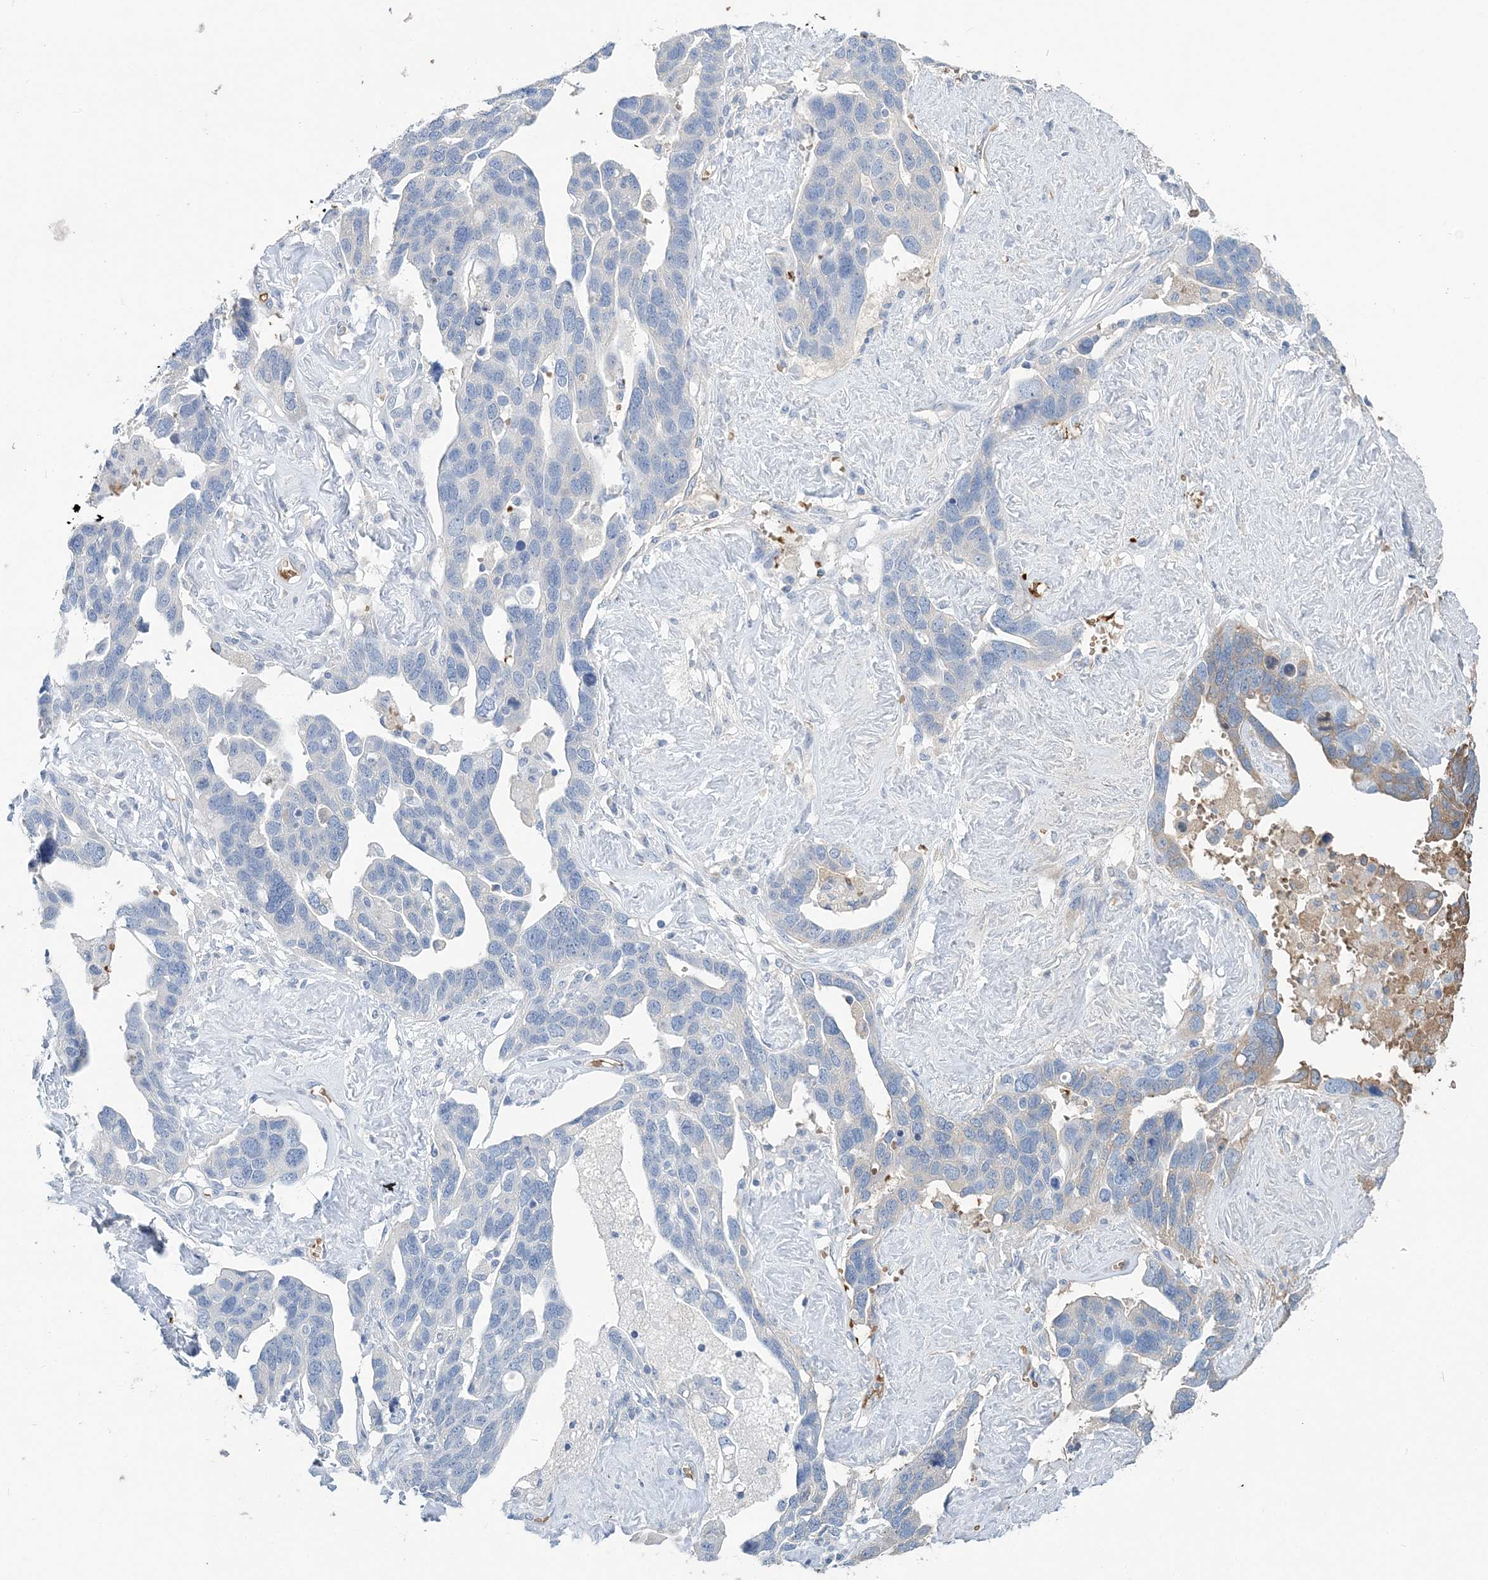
{"staining": {"intensity": "negative", "quantity": "none", "location": "none"}, "tissue": "ovarian cancer", "cell_type": "Tumor cells", "image_type": "cancer", "snomed": [{"axis": "morphology", "description": "Cystadenocarcinoma, serous, NOS"}, {"axis": "topography", "description": "Ovary"}], "caption": "IHC of serous cystadenocarcinoma (ovarian) demonstrates no positivity in tumor cells.", "gene": "HBD", "patient": {"sex": "female", "age": 54}}